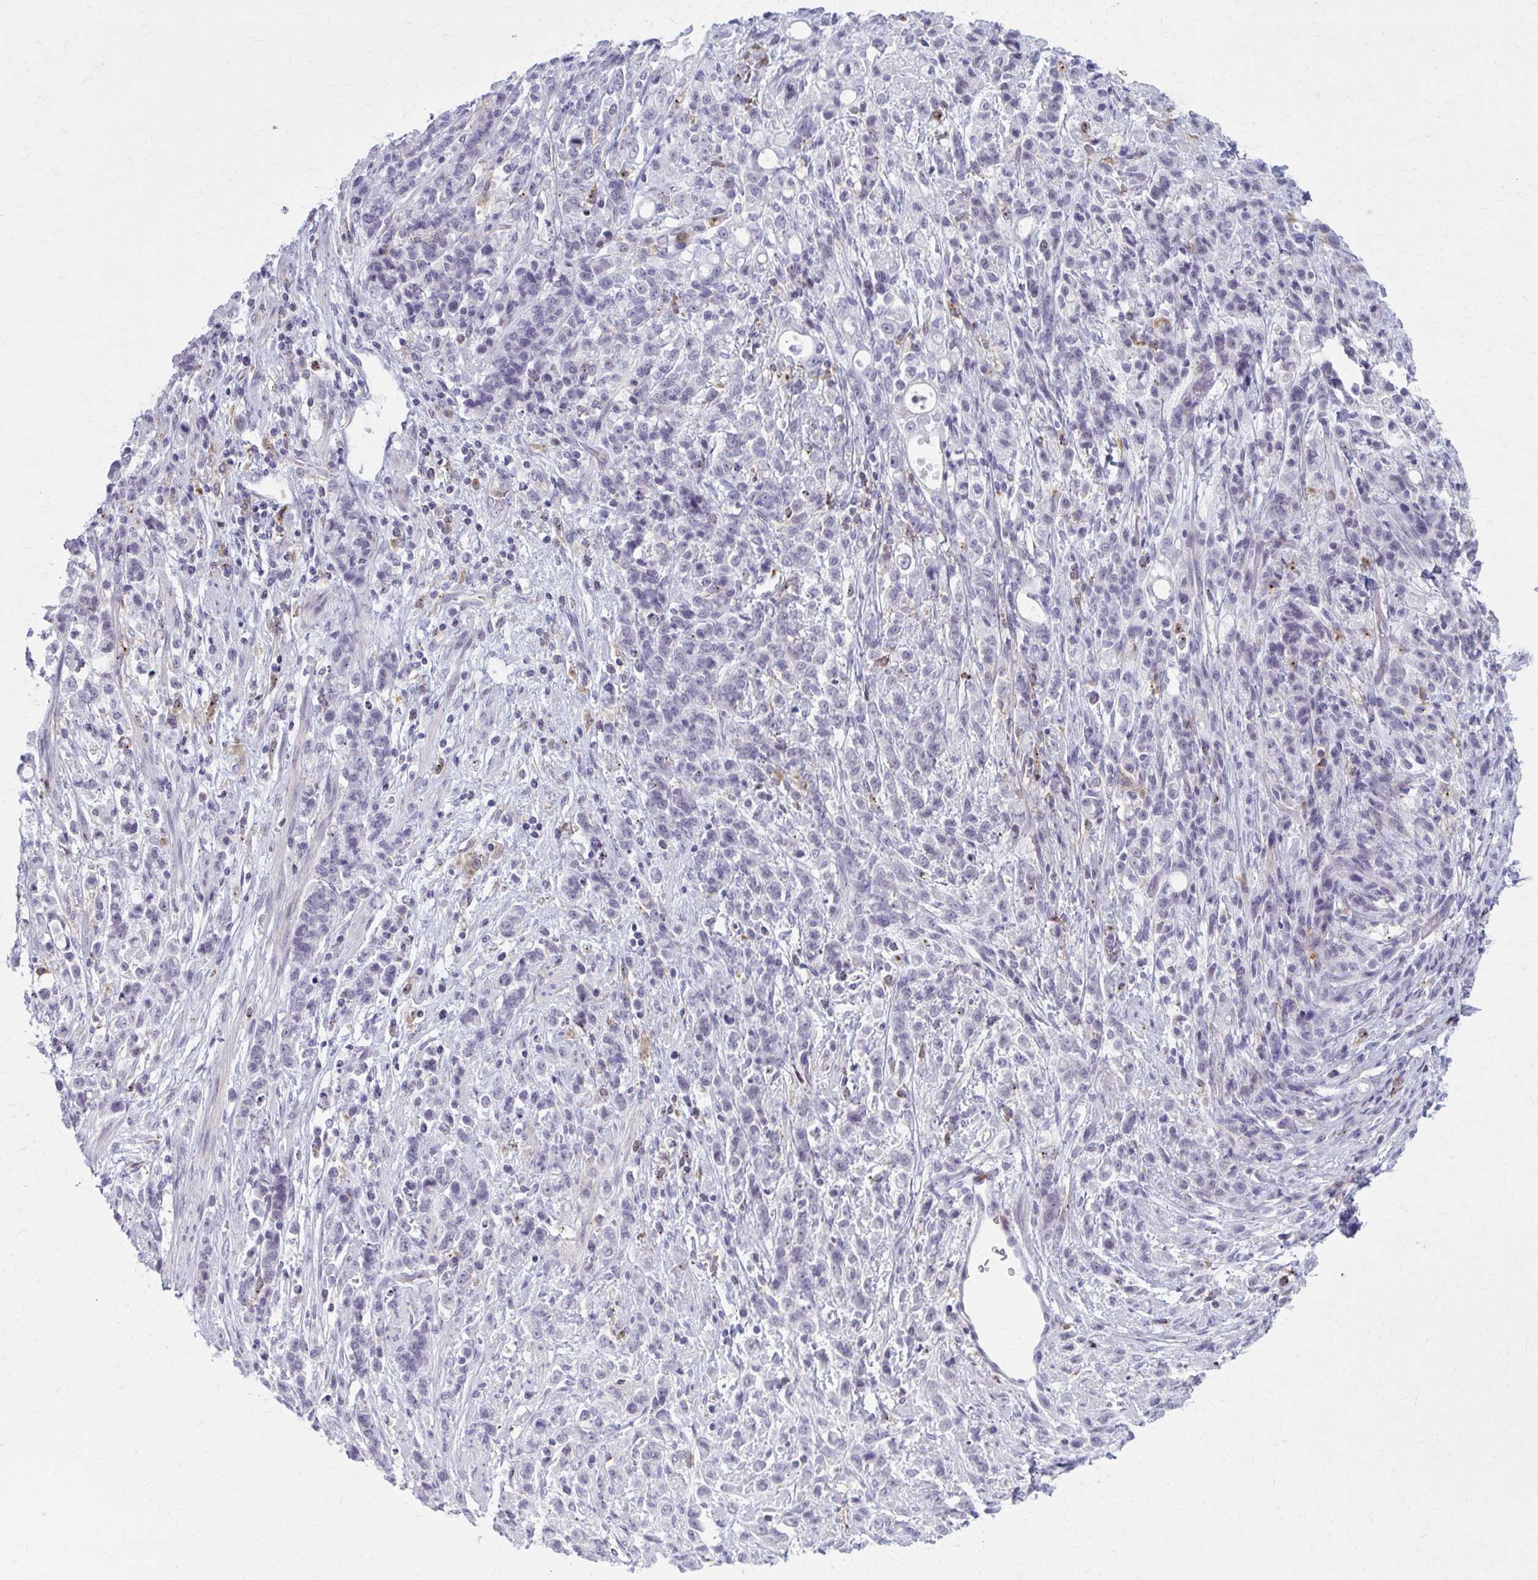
{"staining": {"intensity": "negative", "quantity": "none", "location": "none"}, "tissue": "stomach cancer", "cell_type": "Tumor cells", "image_type": "cancer", "snomed": [{"axis": "morphology", "description": "Adenocarcinoma, NOS"}, {"axis": "topography", "description": "Stomach"}], "caption": "The photomicrograph shows no significant expression in tumor cells of stomach cancer.", "gene": "CARD9", "patient": {"sex": "female", "age": 60}}